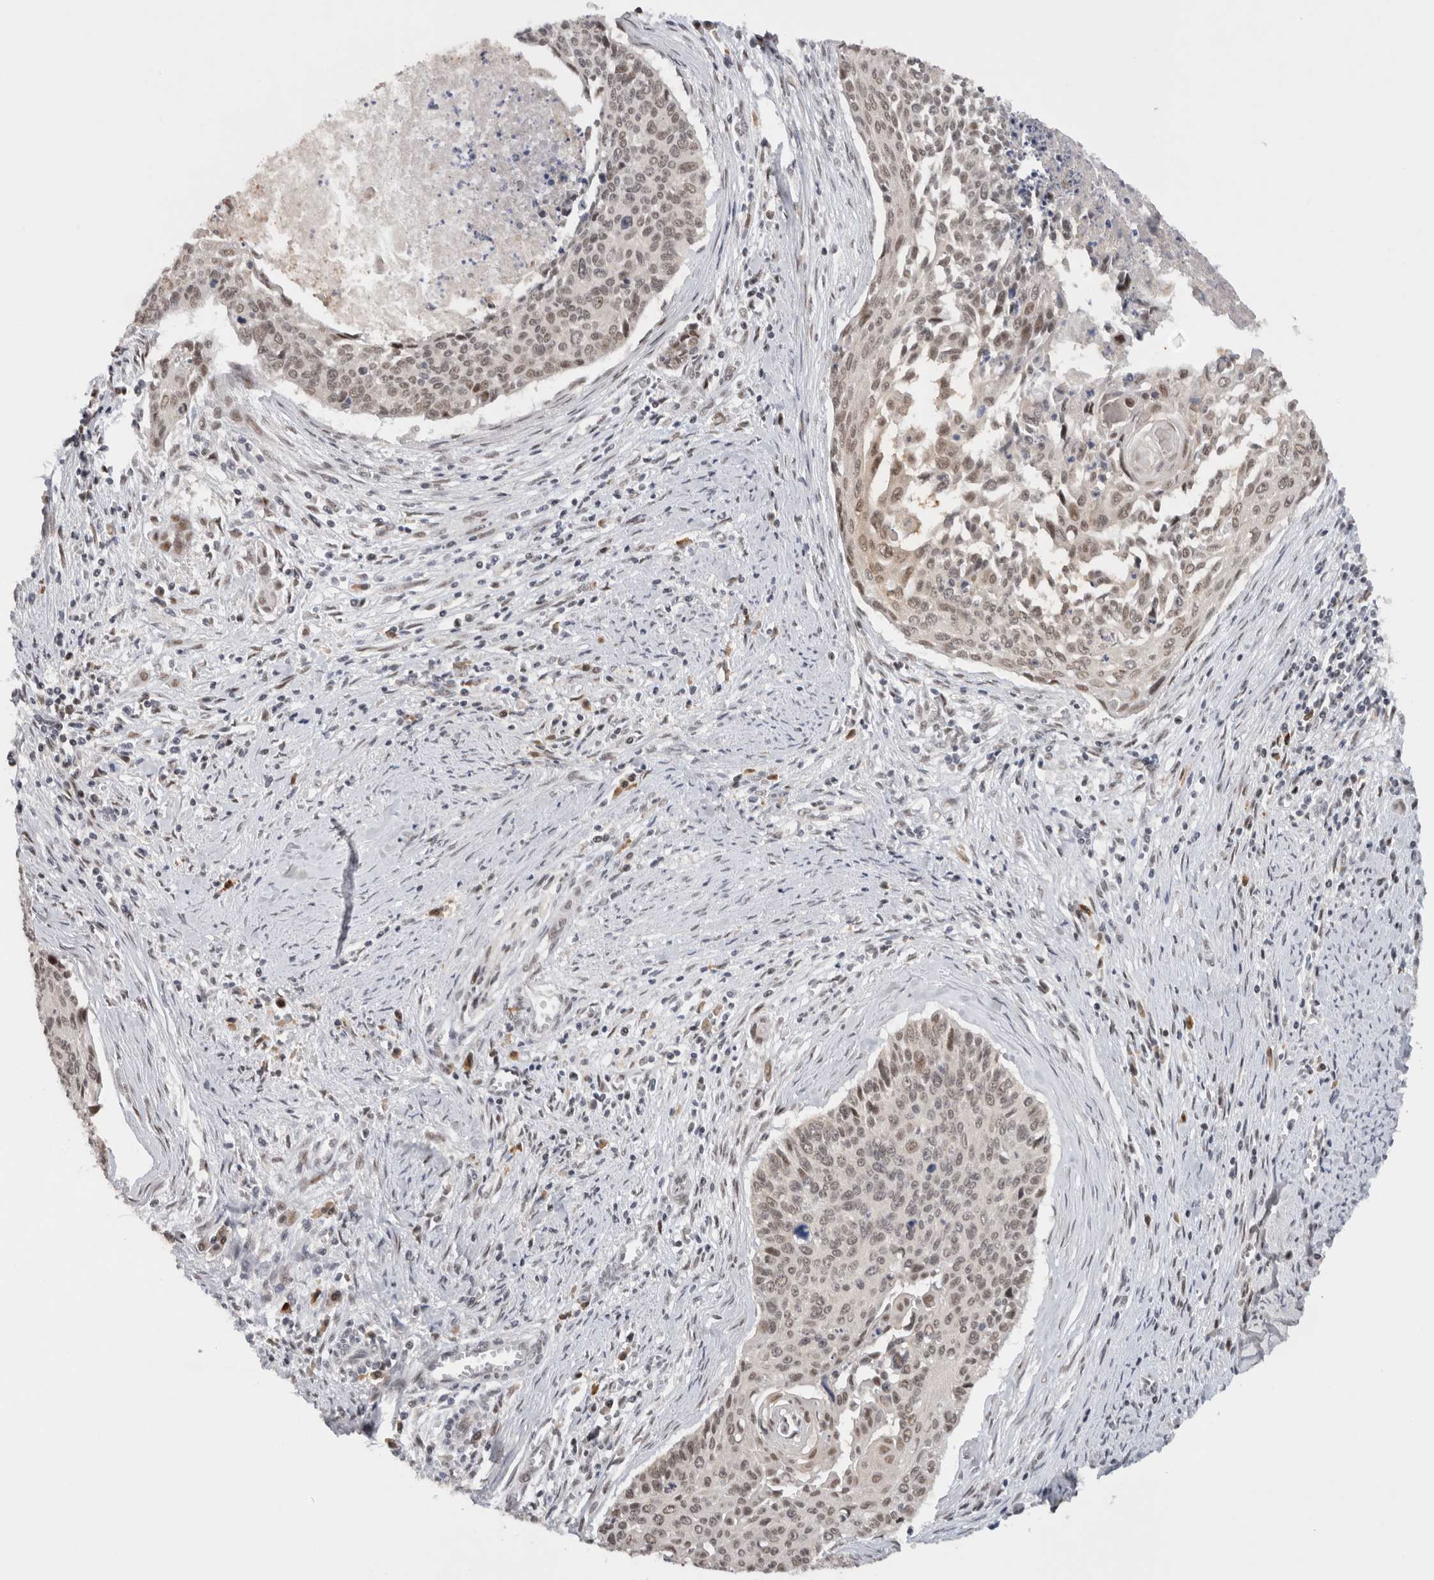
{"staining": {"intensity": "weak", "quantity": ">75%", "location": "nuclear"}, "tissue": "cervical cancer", "cell_type": "Tumor cells", "image_type": "cancer", "snomed": [{"axis": "morphology", "description": "Squamous cell carcinoma, NOS"}, {"axis": "topography", "description": "Cervix"}], "caption": "Protein expression analysis of human cervical squamous cell carcinoma reveals weak nuclear expression in approximately >75% of tumor cells.", "gene": "HESX1", "patient": {"sex": "female", "age": 55}}